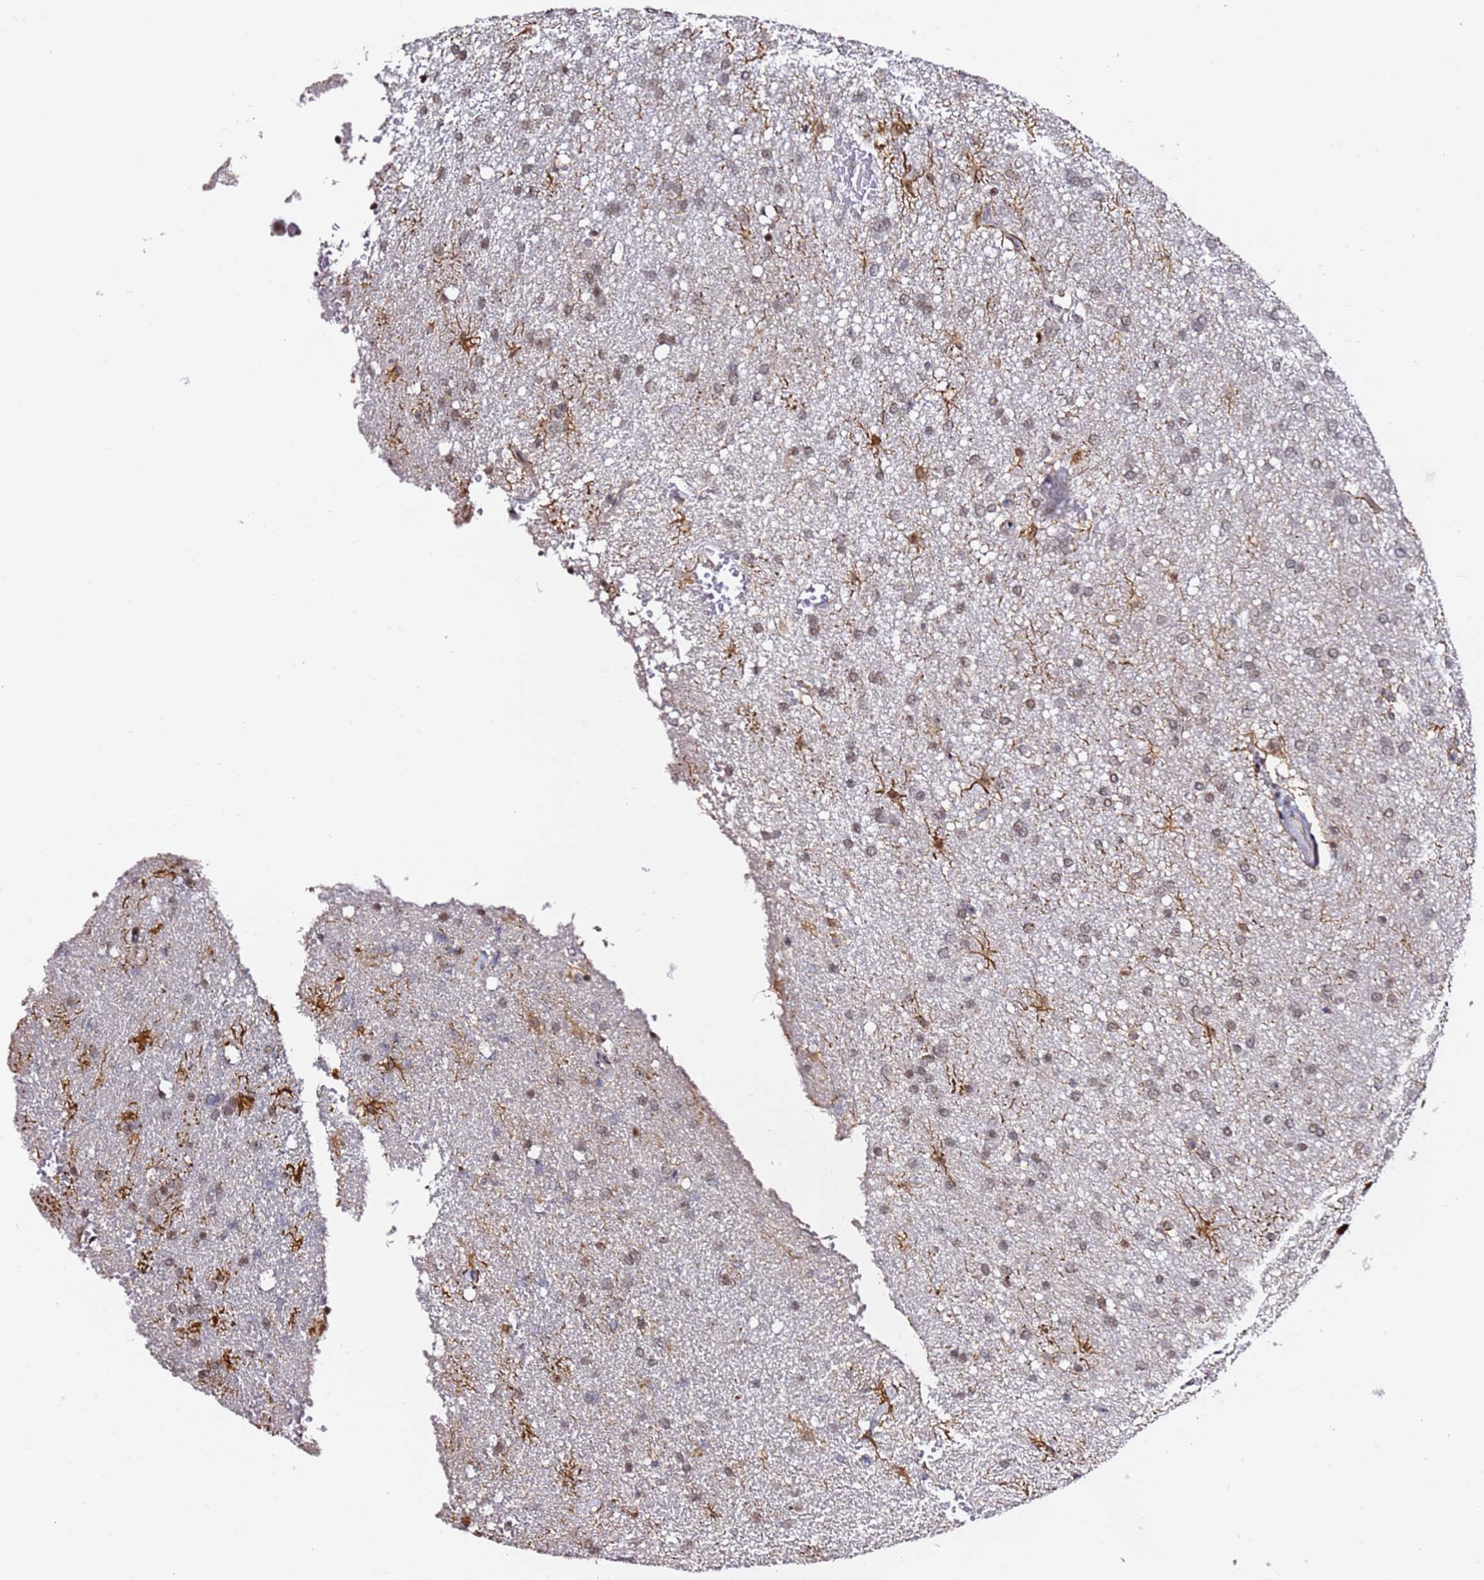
{"staining": {"intensity": "weak", "quantity": "25%-75%", "location": "nuclear"}, "tissue": "glioma", "cell_type": "Tumor cells", "image_type": "cancer", "snomed": [{"axis": "morphology", "description": "Glioma, malignant, High grade"}, {"axis": "topography", "description": "Brain"}], "caption": "Immunohistochemical staining of human malignant high-grade glioma displays low levels of weak nuclear protein positivity in approximately 25%-75% of tumor cells. Ihc stains the protein in brown and the nuclei are stained blue.", "gene": "FCF1", "patient": {"sex": "male", "age": 72}}